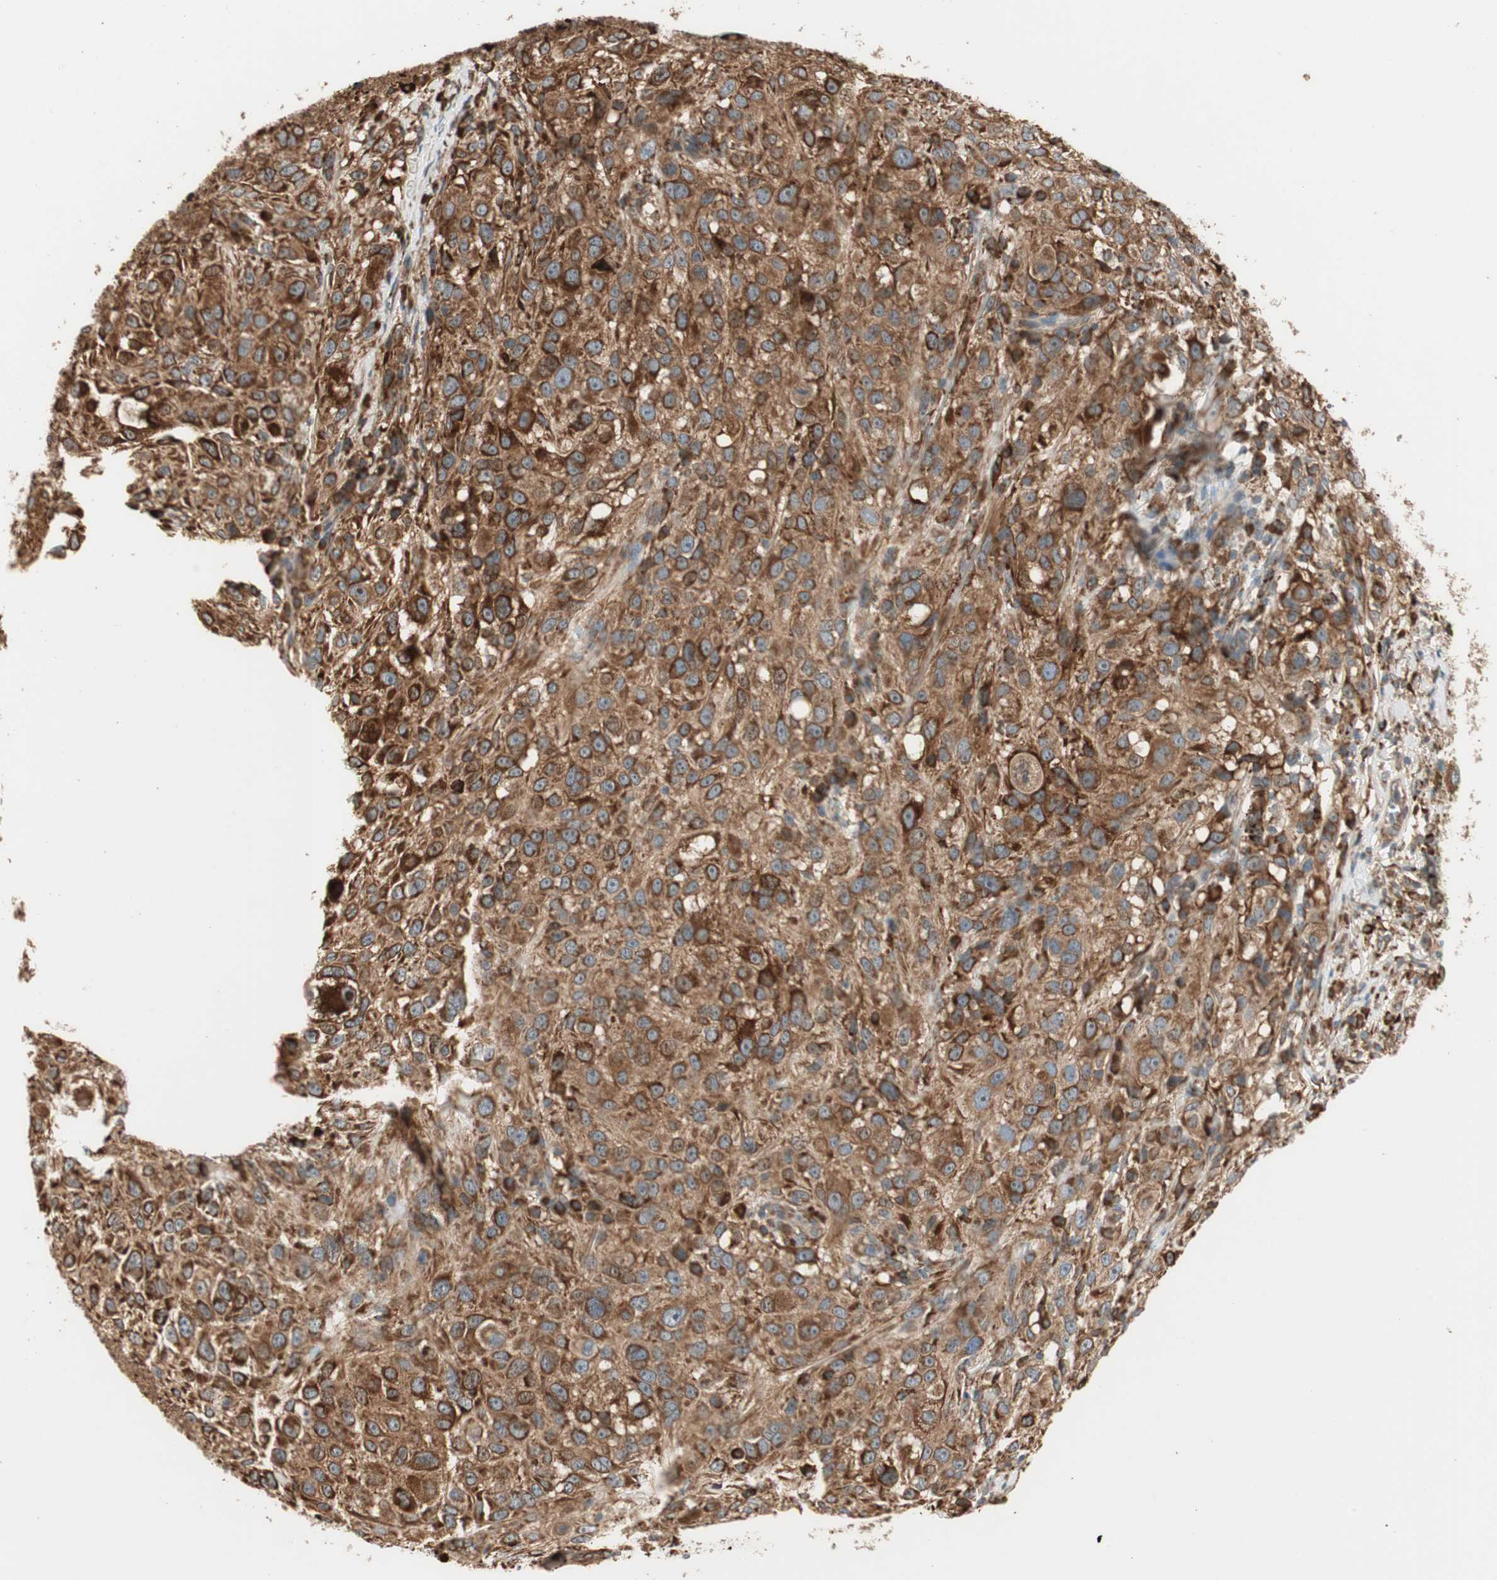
{"staining": {"intensity": "strong", "quantity": ">75%", "location": "cytoplasmic/membranous"}, "tissue": "melanoma", "cell_type": "Tumor cells", "image_type": "cancer", "snomed": [{"axis": "morphology", "description": "Necrosis, NOS"}, {"axis": "morphology", "description": "Malignant melanoma, NOS"}, {"axis": "topography", "description": "Skin"}], "caption": "An image showing strong cytoplasmic/membranous expression in about >75% of tumor cells in melanoma, as visualized by brown immunohistochemical staining.", "gene": "P4HA1", "patient": {"sex": "female", "age": 87}}